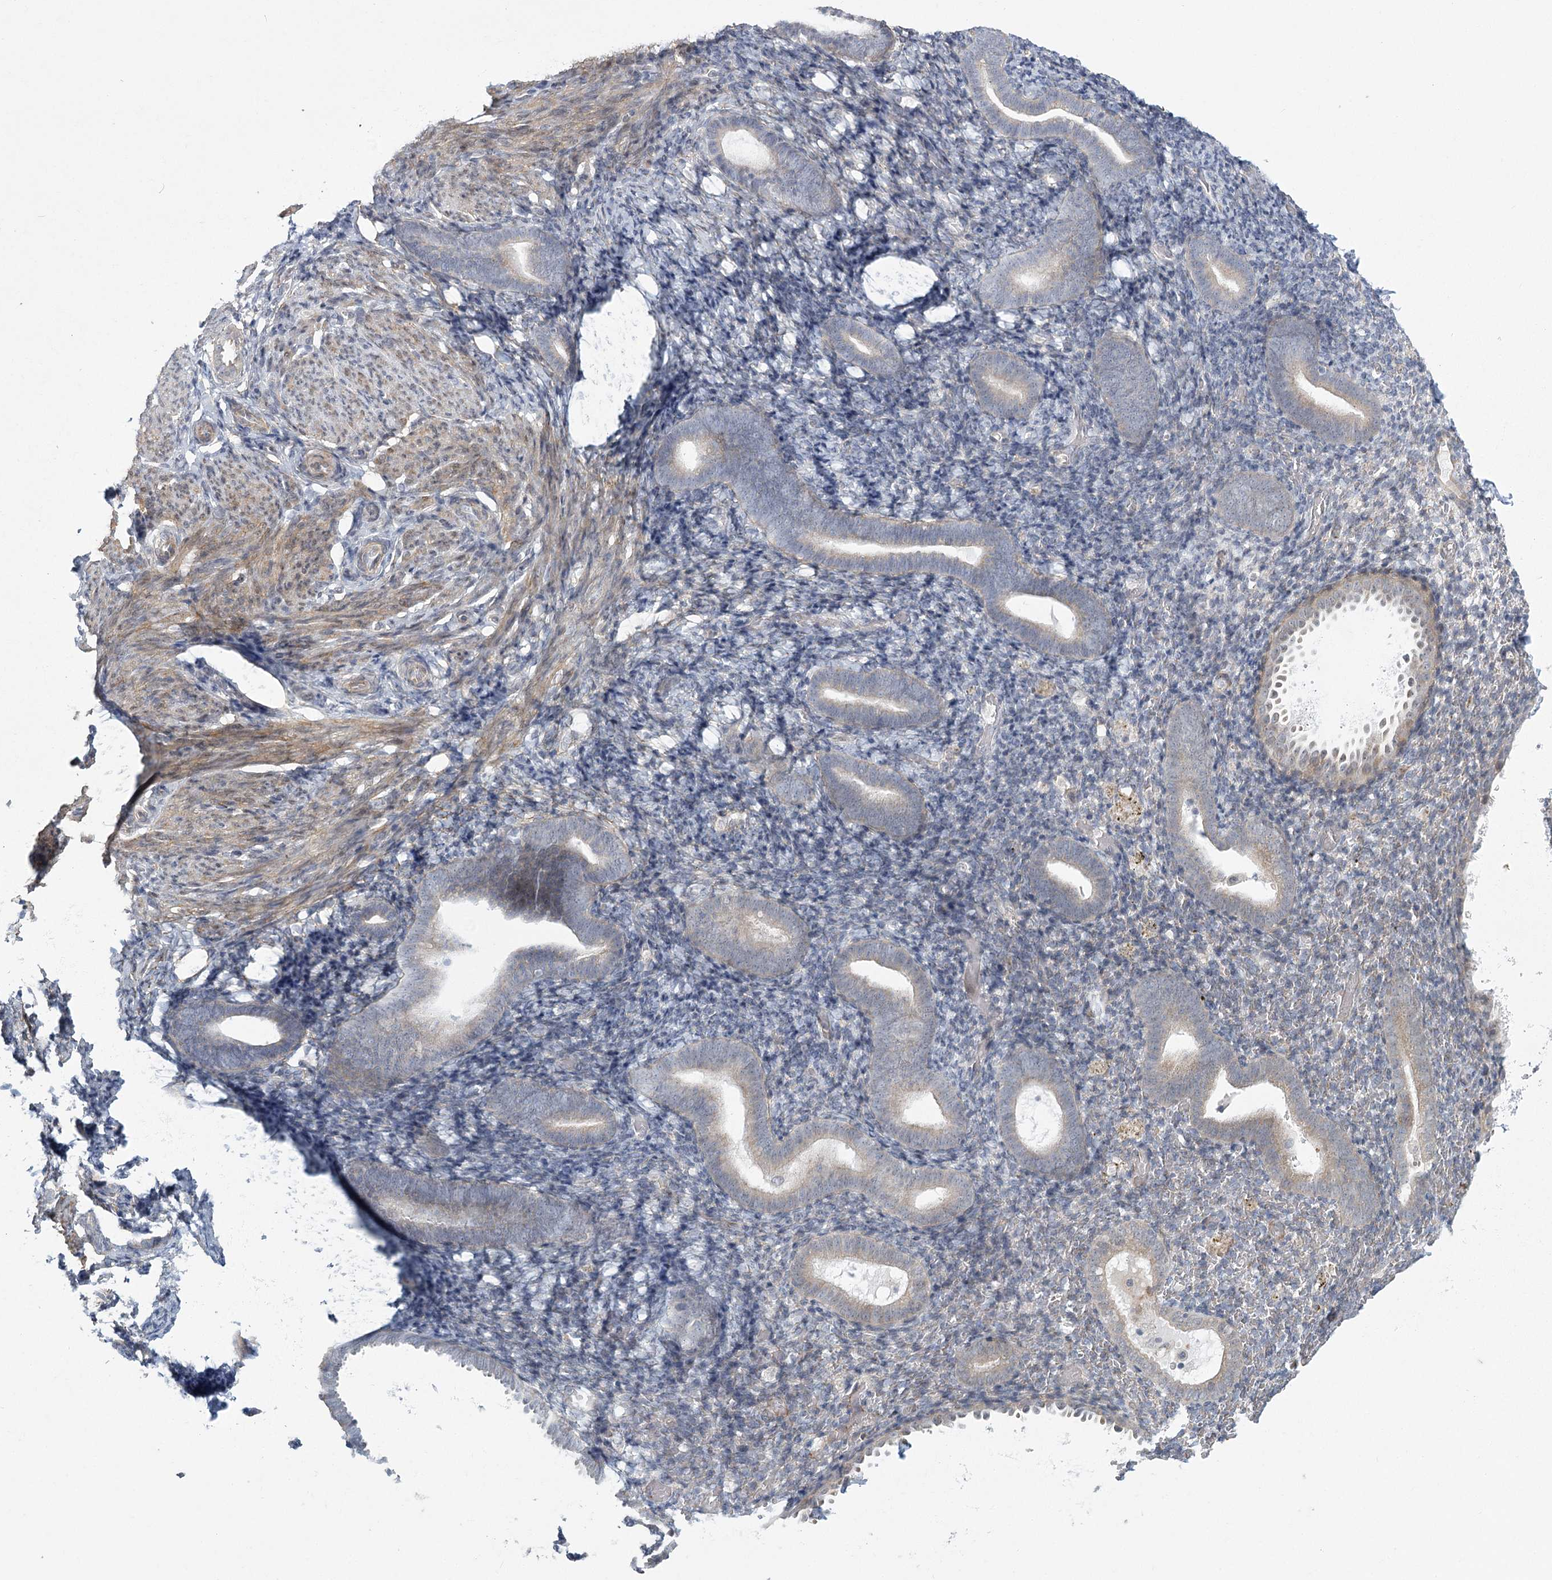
{"staining": {"intensity": "weak", "quantity": "<25%", "location": "cytoplasmic/membranous"}, "tissue": "endometrium", "cell_type": "Cells in endometrial stroma", "image_type": "normal", "snomed": [{"axis": "morphology", "description": "Normal tissue, NOS"}, {"axis": "topography", "description": "Endometrium"}], "caption": "An IHC micrograph of unremarkable endometrium is shown. There is no staining in cells in endometrial stroma of endometrium. (Immunohistochemistry (ihc), brightfield microscopy, high magnification).", "gene": "MED28", "patient": {"sex": "female", "age": 51}}